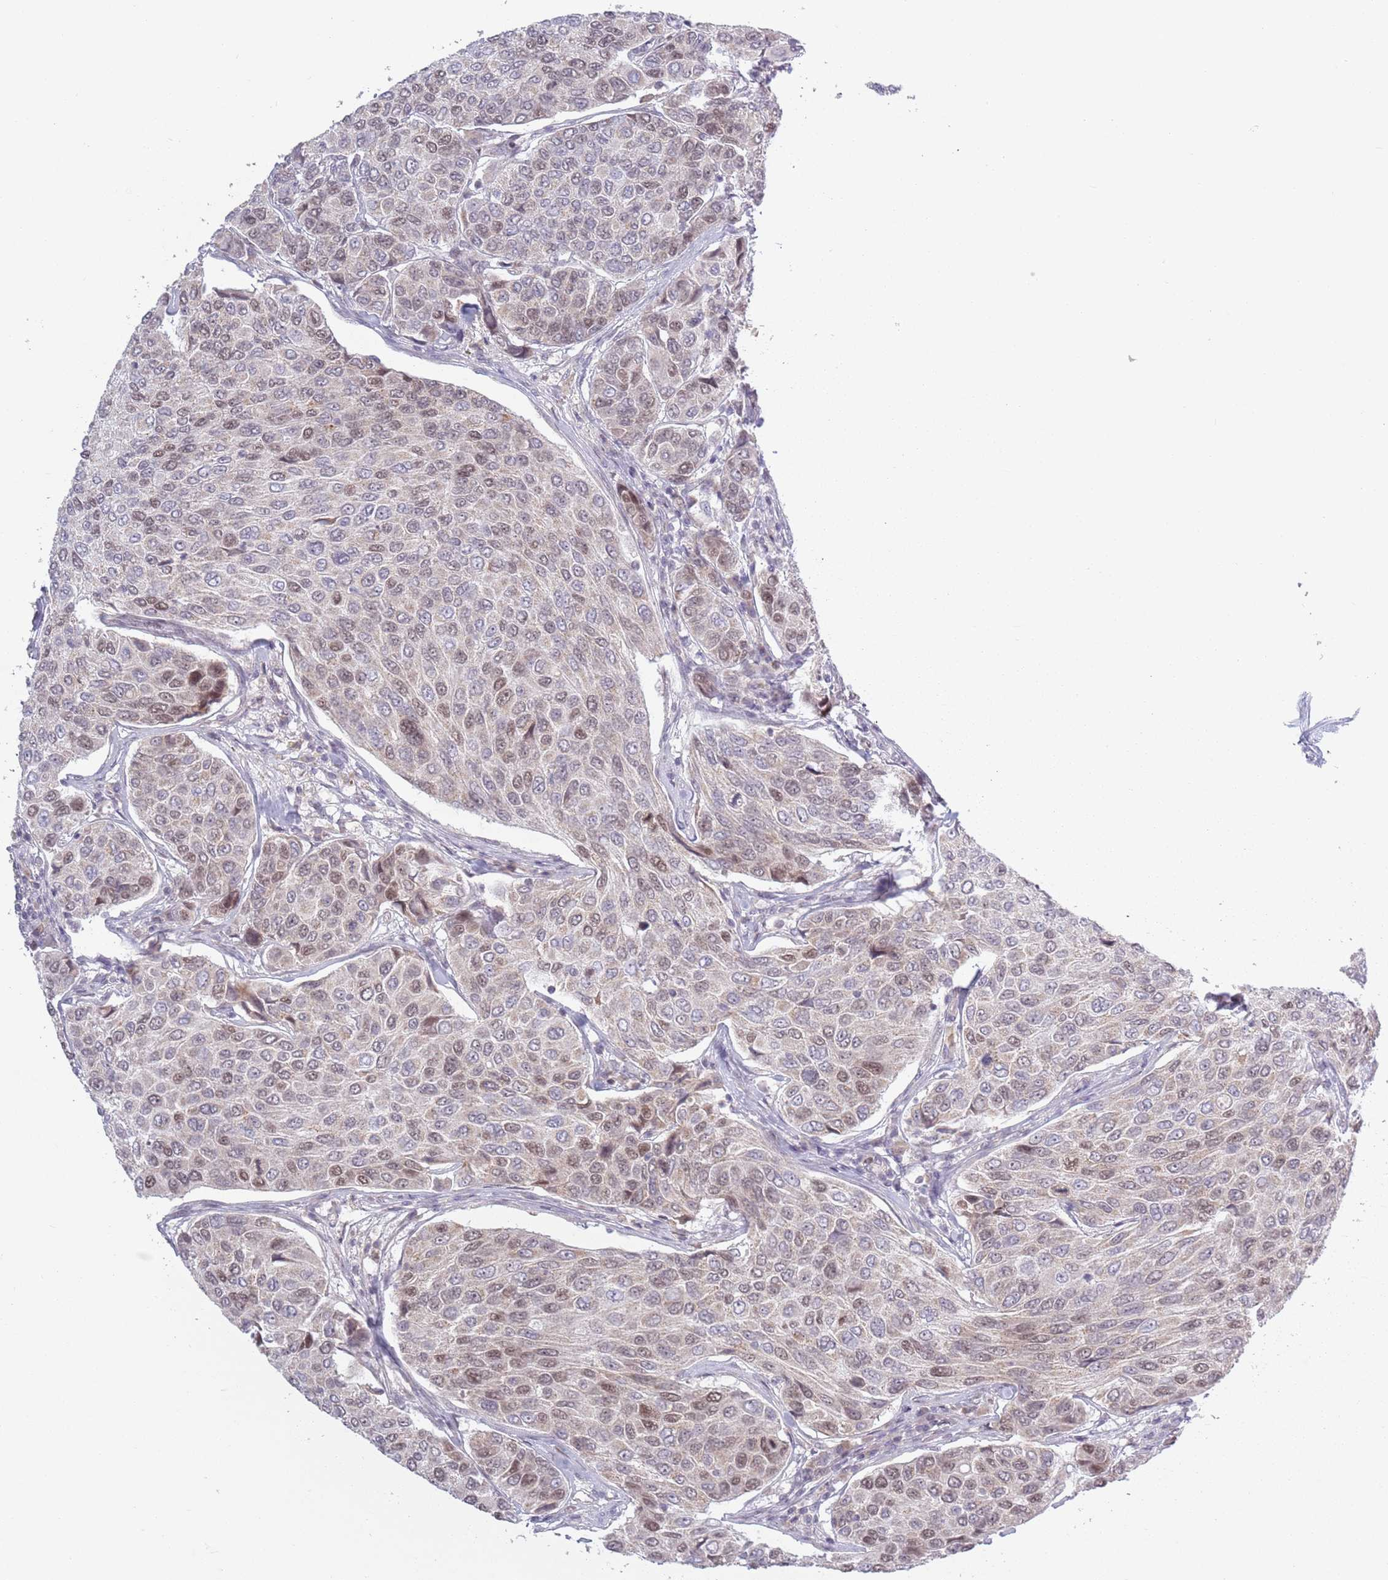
{"staining": {"intensity": "moderate", "quantity": "<25%", "location": "nuclear"}, "tissue": "breast cancer", "cell_type": "Tumor cells", "image_type": "cancer", "snomed": [{"axis": "morphology", "description": "Duct carcinoma"}, {"axis": "topography", "description": "Breast"}], "caption": "Protein staining exhibits moderate nuclear positivity in about <25% of tumor cells in breast cancer (infiltrating ductal carcinoma). (brown staining indicates protein expression, while blue staining denotes nuclei).", "gene": "MRPL34", "patient": {"sex": "female", "age": 55}}